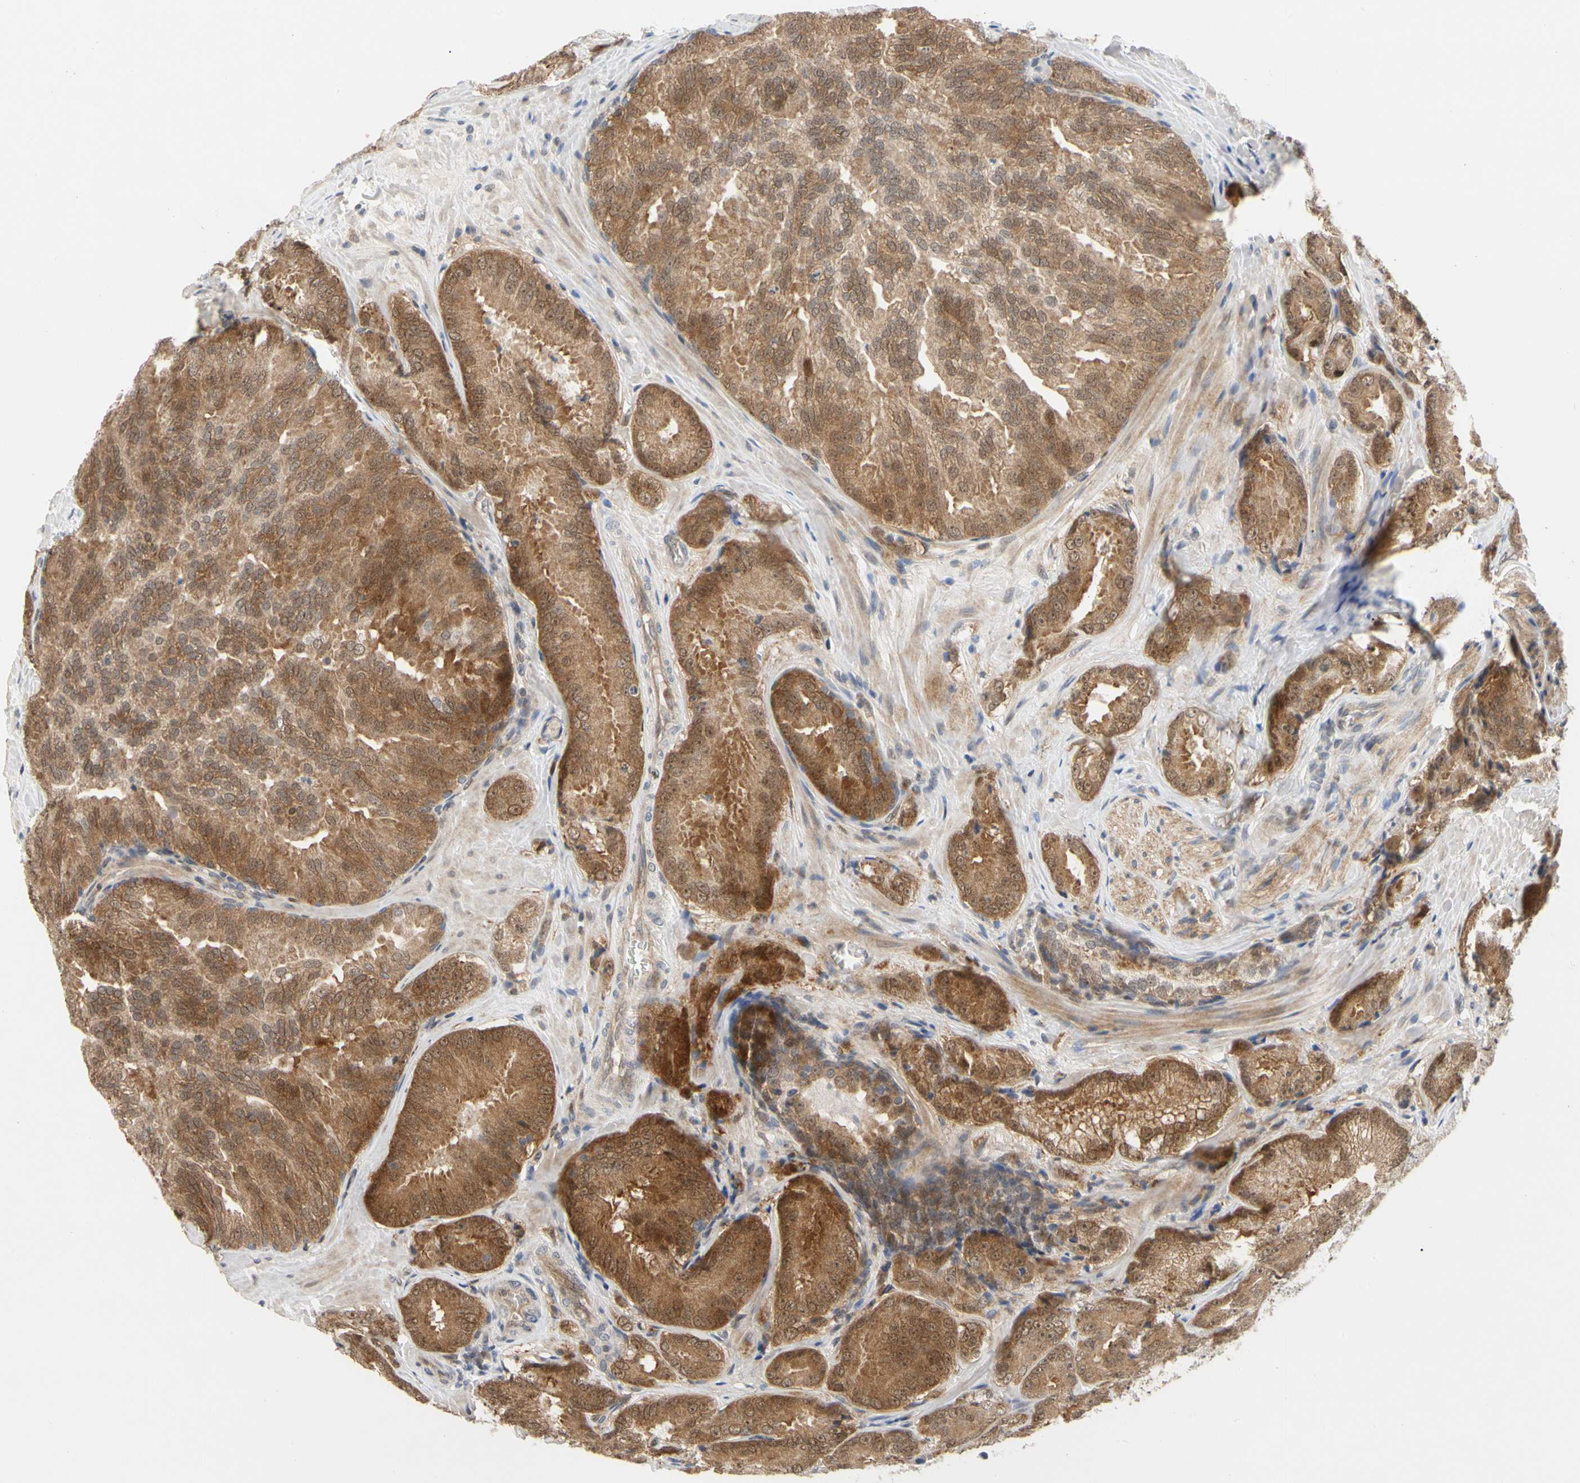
{"staining": {"intensity": "moderate", "quantity": ">75%", "location": "cytoplasmic/membranous"}, "tissue": "prostate cancer", "cell_type": "Tumor cells", "image_type": "cancer", "snomed": [{"axis": "morphology", "description": "Adenocarcinoma, High grade"}, {"axis": "topography", "description": "Prostate"}], "caption": "The immunohistochemical stain highlights moderate cytoplasmic/membranous expression in tumor cells of prostate cancer tissue.", "gene": "CDK5", "patient": {"sex": "male", "age": 64}}